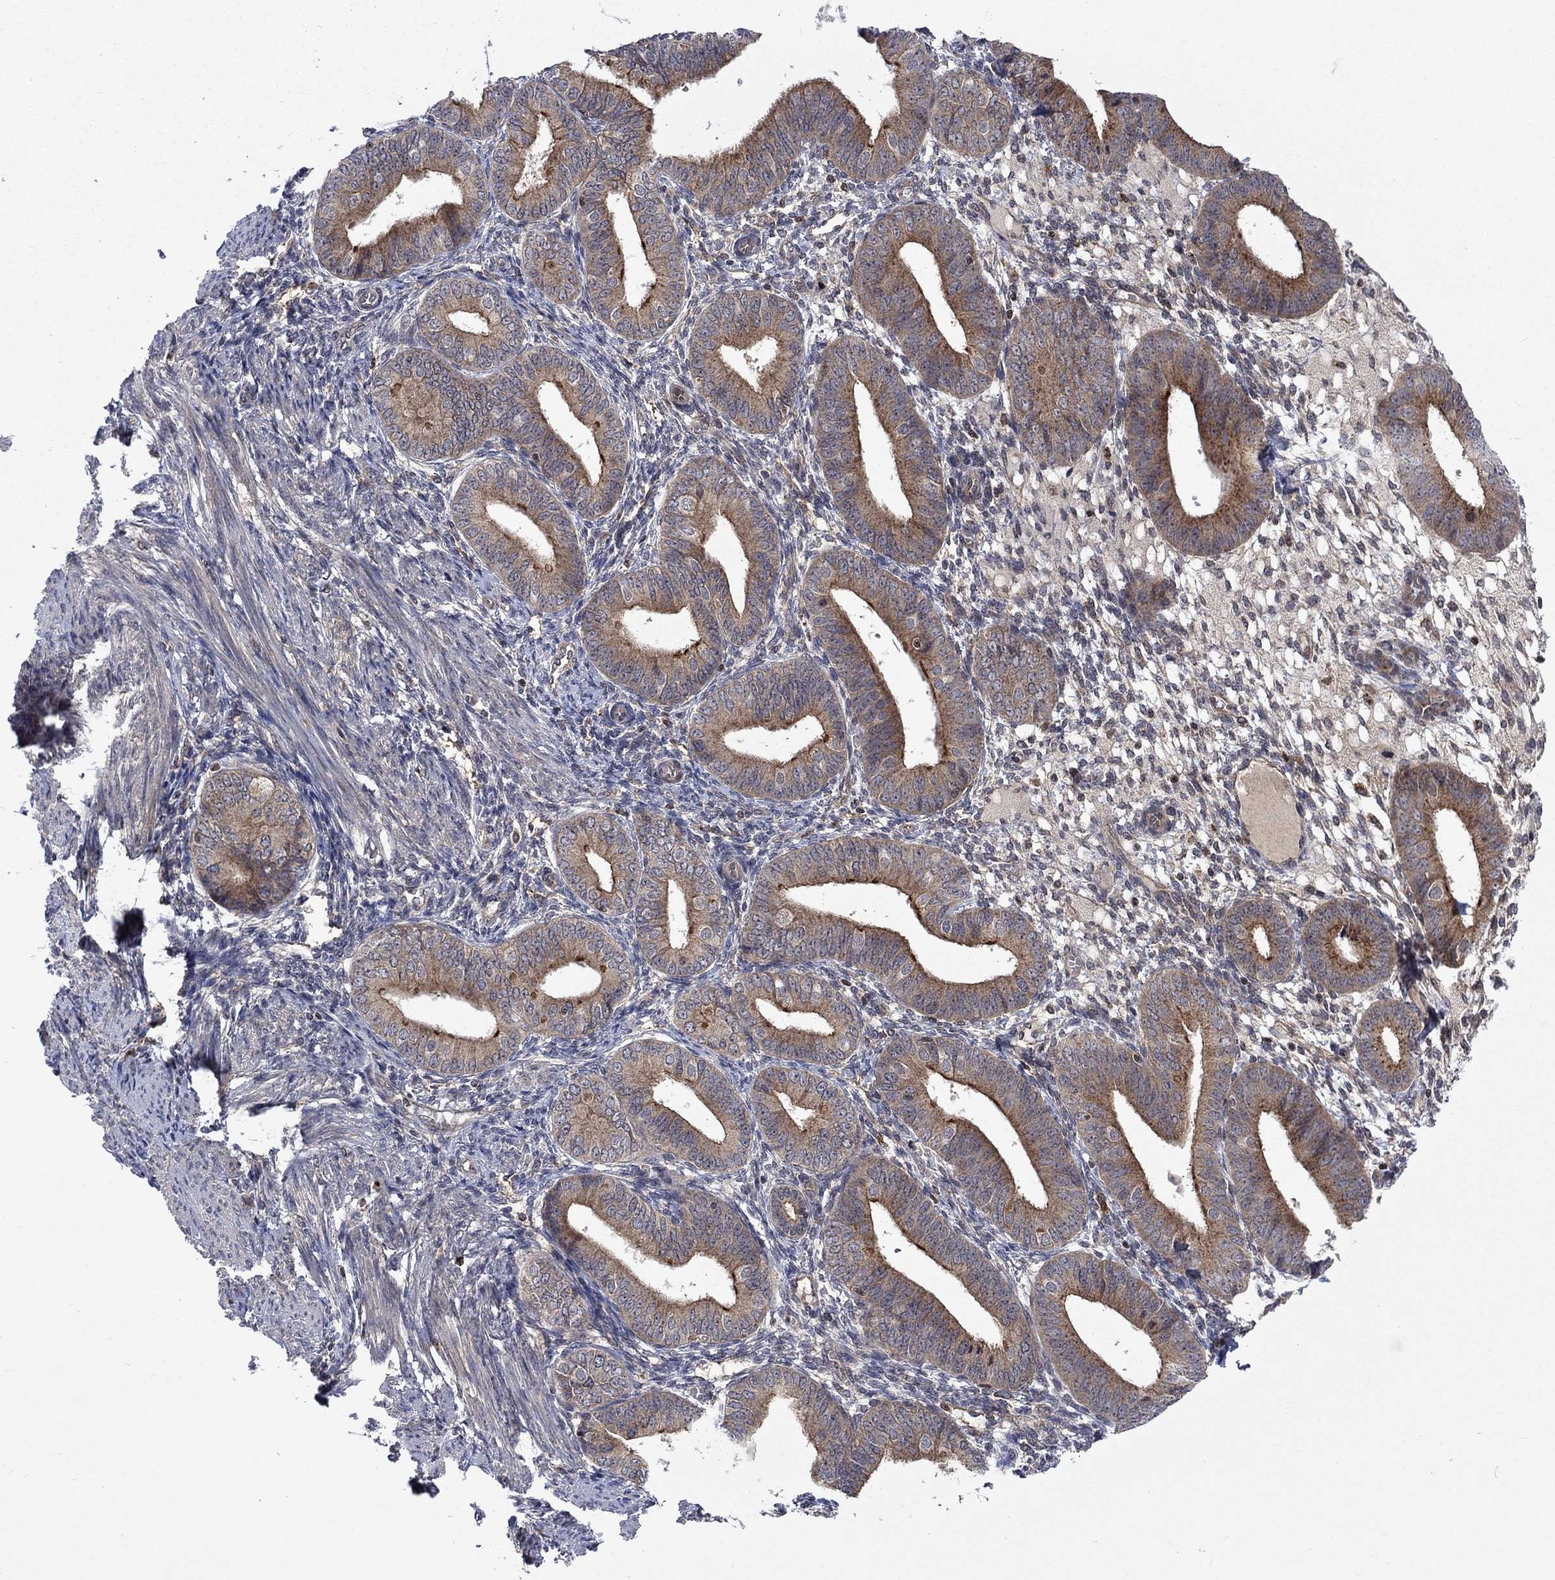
{"staining": {"intensity": "negative", "quantity": "none", "location": "none"}, "tissue": "endometrium", "cell_type": "Cells in endometrial stroma", "image_type": "normal", "snomed": [{"axis": "morphology", "description": "Normal tissue, NOS"}, {"axis": "topography", "description": "Endometrium"}], "caption": "Human endometrium stained for a protein using immunohistochemistry displays no expression in cells in endometrial stroma.", "gene": "TMEM33", "patient": {"sex": "female", "age": 39}}